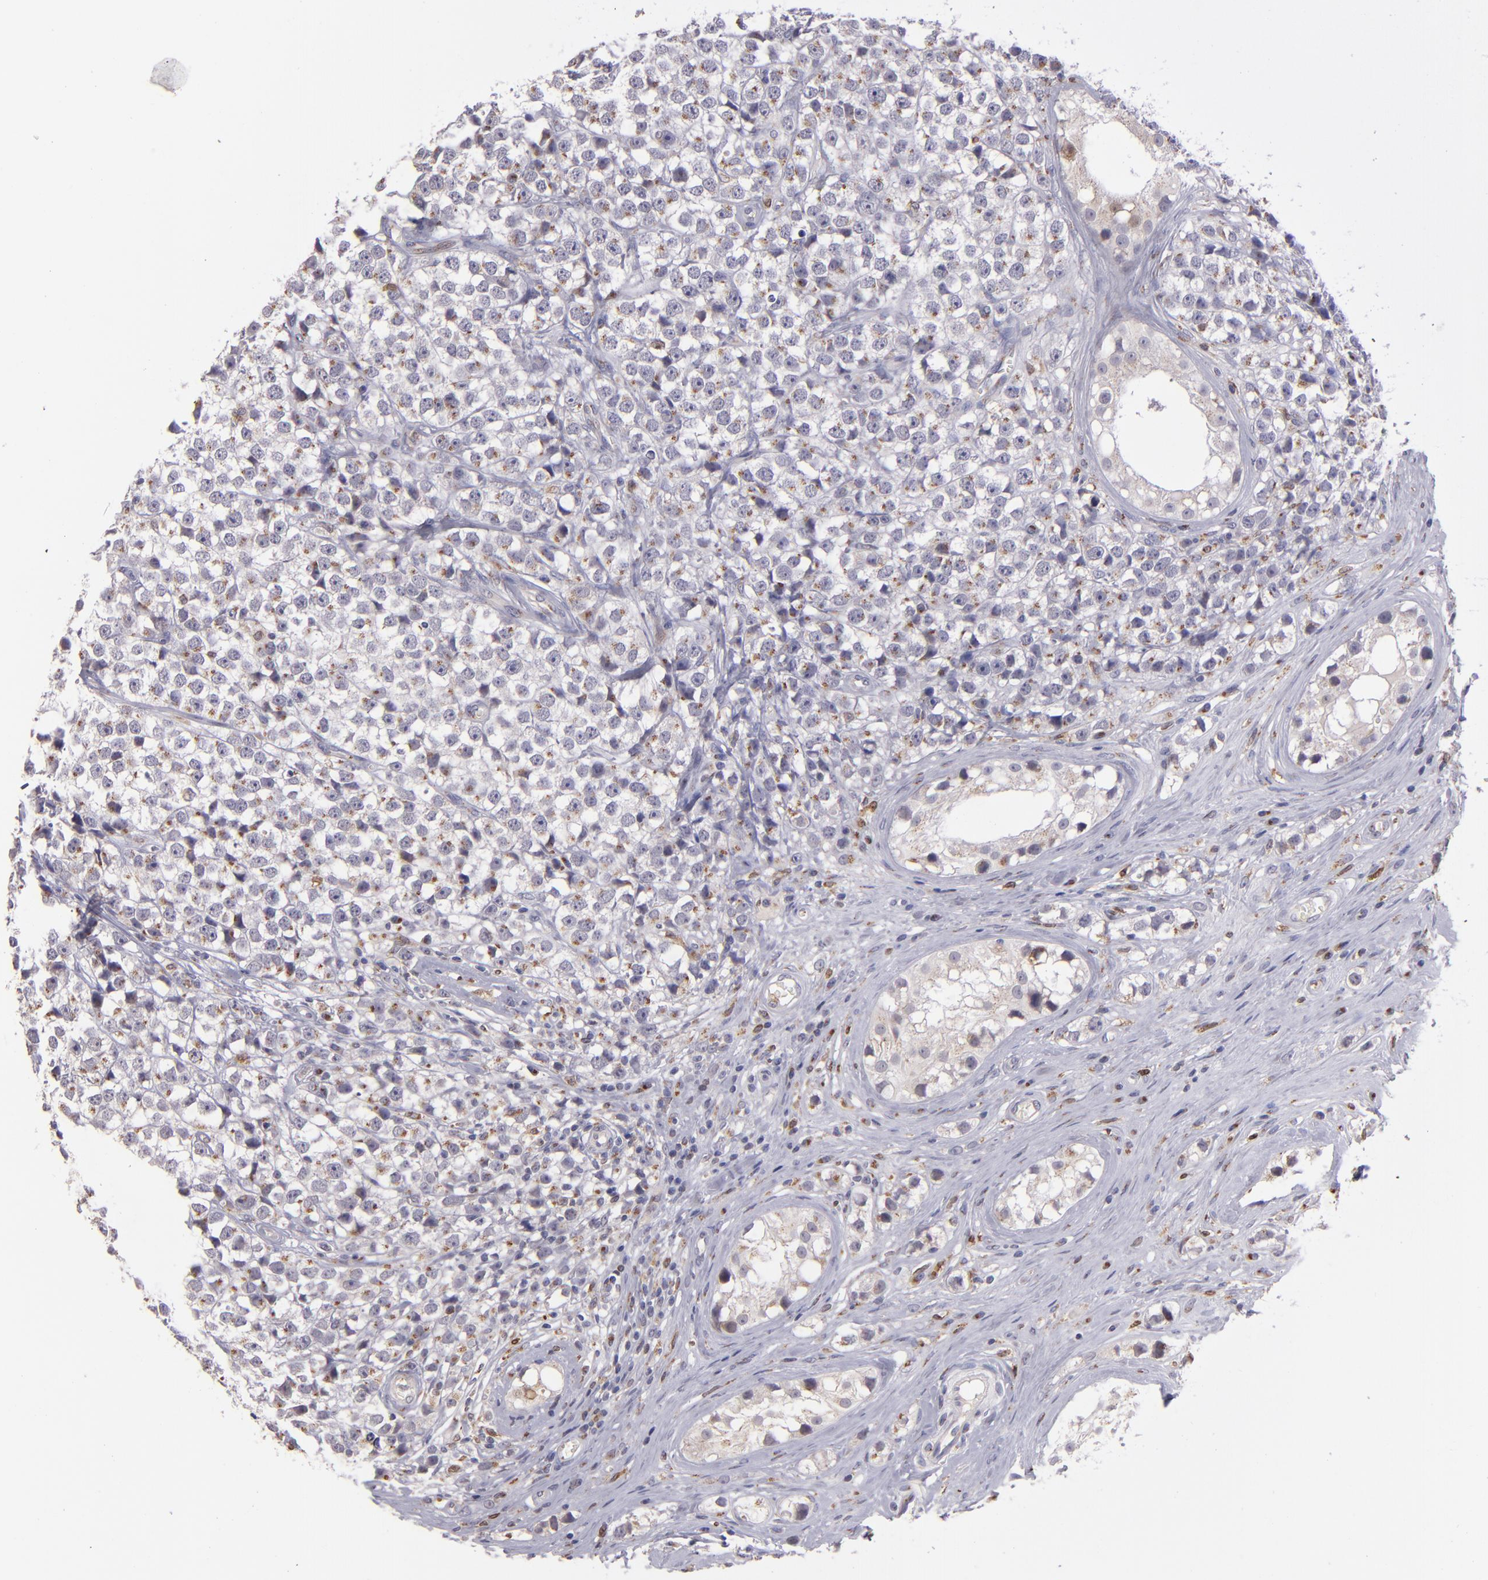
{"staining": {"intensity": "weak", "quantity": "25%-75%", "location": "cytoplasmic/membranous"}, "tissue": "testis cancer", "cell_type": "Tumor cells", "image_type": "cancer", "snomed": [{"axis": "morphology", "description": "Seminoma, NOS"}, {"axis": "topography", "description": "Testis"}], "caption": "Immunohistochemistry of testis cancer (seminoma) displays low levels of weak cytoplasmic/membranous staining in approximately 25%-75% of tumor cells.", "gene": "PTGS1", "patient": {"sex": "male", "age": 25}}